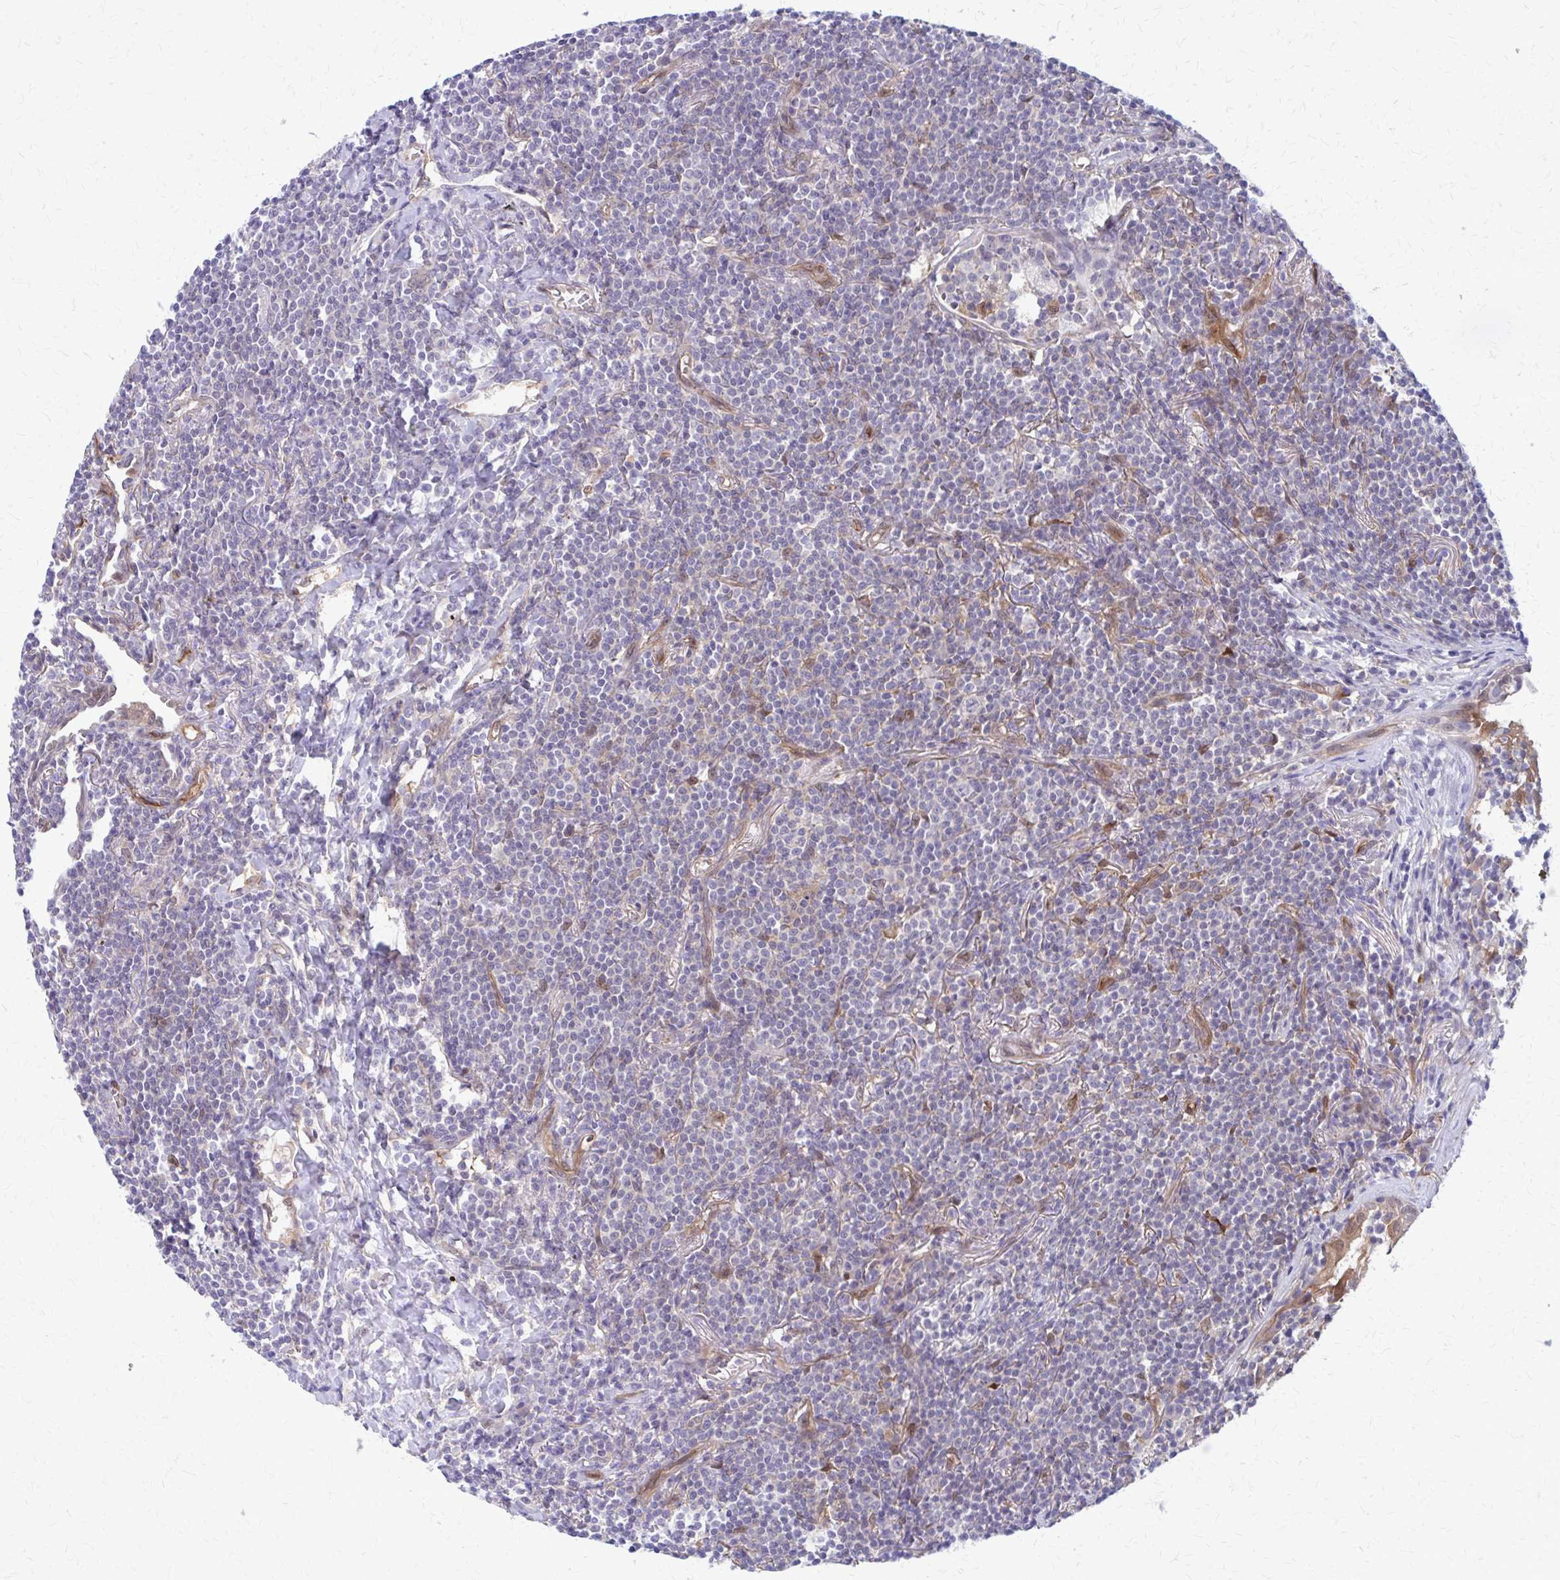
{"staining": {"intensity": "negative", "quantity": "none", "location": "none"}, "tissue": "lymphoma", "cell_type": "Tumor cells", "image_type": "cancer", "snomed": [{"axis": "morphology", "description": "Malignant lymphoma, non-Hodgkin's type, Low grade"}, {"axis": "topography", "description": "Lung"}], "caption": "Immunohistochemistry (IHC) micrograph of human lymphoma stained for a protein (brown), which displays no positivity in tumor cells.", "gene": "CLIC2", "patient": {"sex": "female", "age": 71}}